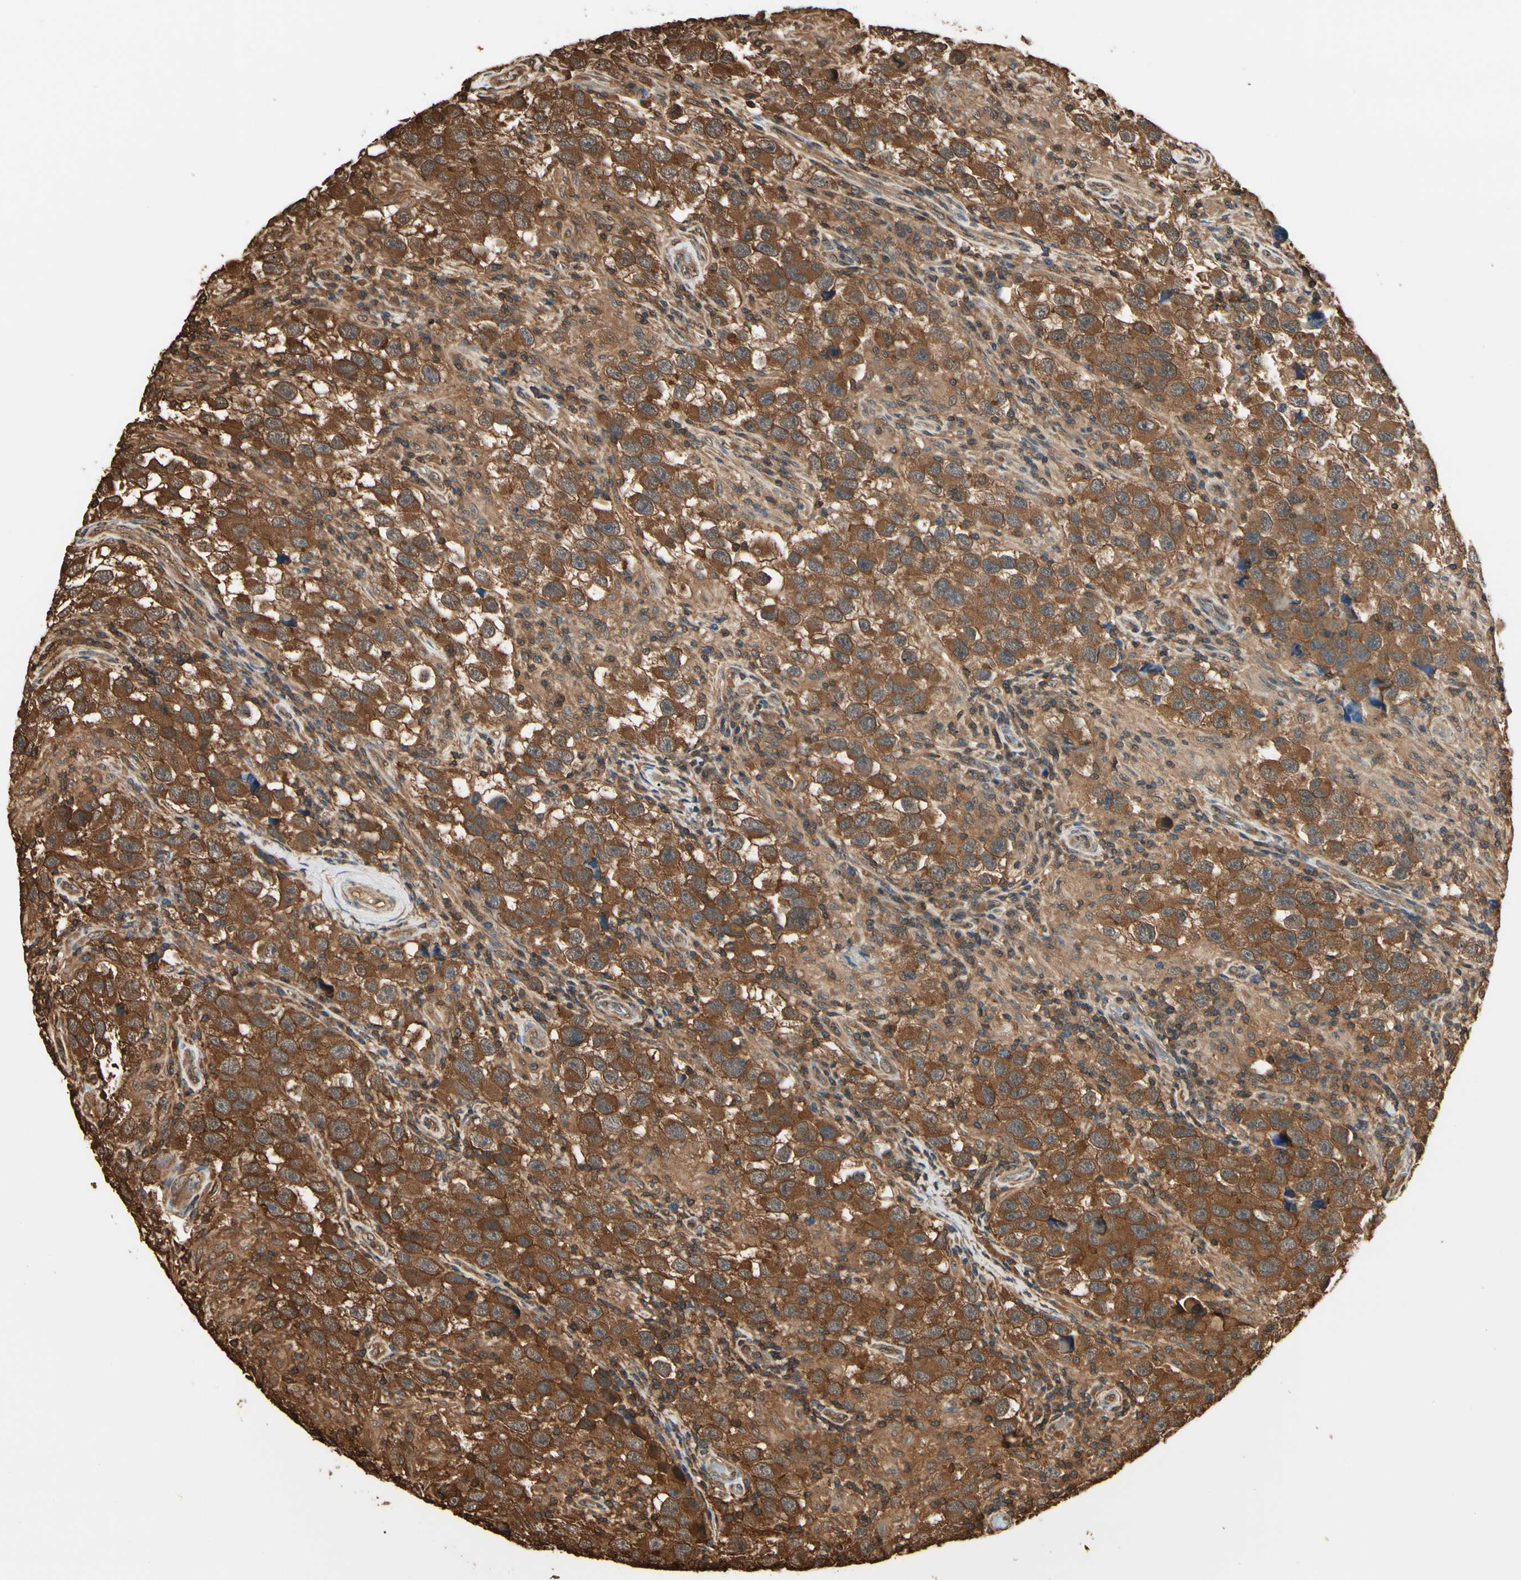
{"staining": {"intensity": "strong", "quantity": ">75%", "location": "cytoplasmic/membranous"}, "tissue": "testis cancer", "cell_type": "Tumor cells", "image_type": "cancer", "snomed": [{"axis": "morphology", "description": "Carcinoma, Embryonal, NOS"}, {"axis": "topography", "description": "Testis"}], "caption": "Immunohistochemistry (IHC) micrograph of human testis cancer stained for a protein (brown), which exhibits high levels of strong cytoplasmic/membranous staining in about >75% of tumor cells.", "gene": "YWHAE", "patient": {"sex": "male", "age": 21}}